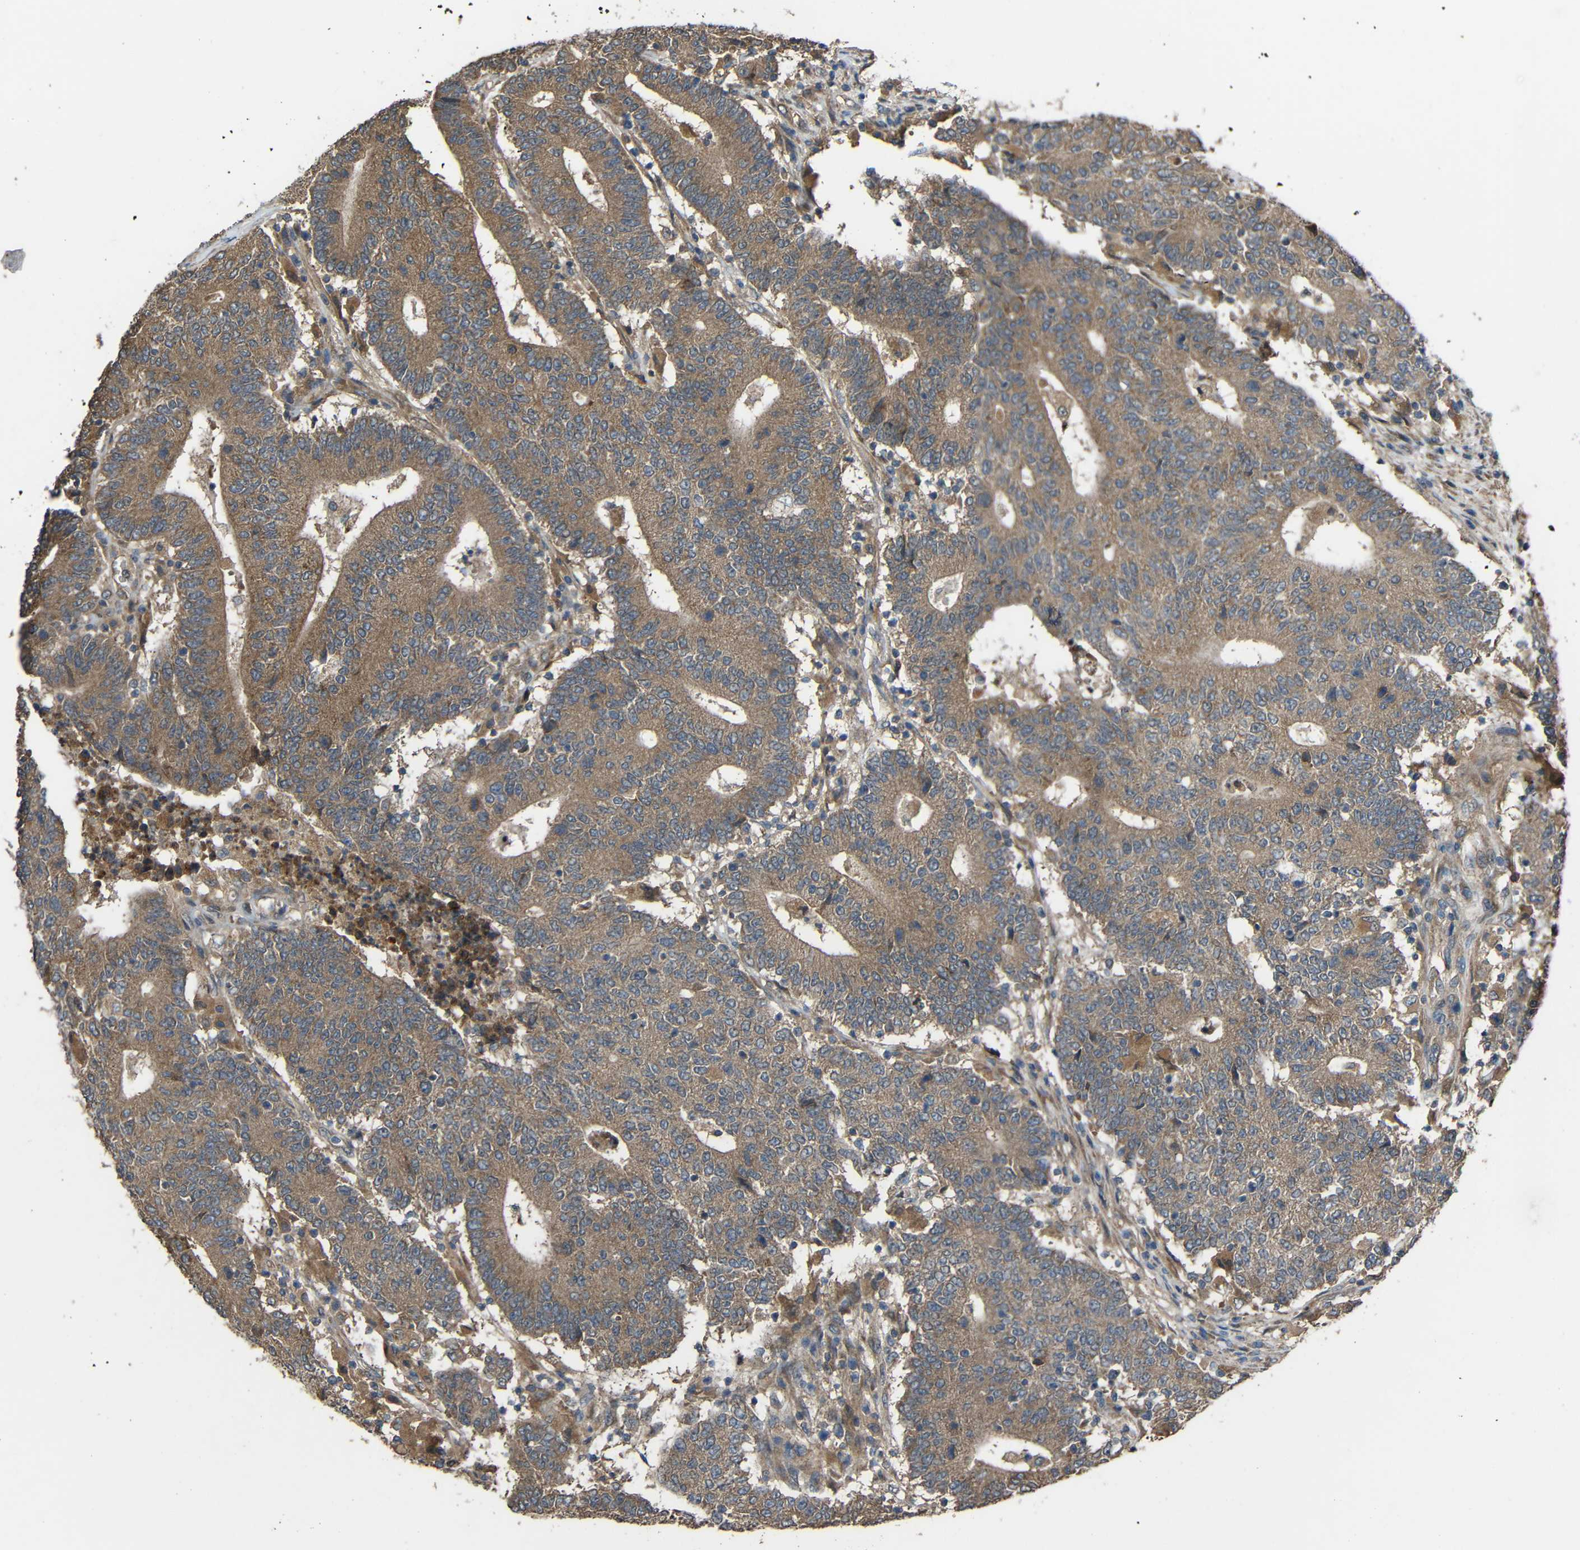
{"staining": {"intensity": "moderate", "quantity": ">75%", "location": "cytoplasmic/membranous"}, "tissue": "colorectal cancer", "cell_type": "Tumor cells", "image_type": "cancer", "snomed": [{"axis": "morphology", "description": "Normal tissue, NOS"}, {"axis": "morphology", "description": "Adenocarcinoma, NOS"}, {"axis": "topography", "description": "Colon"}], "caption": "This micrograph displays immunohistochemistry (IHC) staining of human adenocarcinoma (colorectal), with medium moderate cytoplasmic/membranous expression in about >75% of tumor cells.", "gene": "CHST9", "patient": {"sex": "female", "age": 75}}